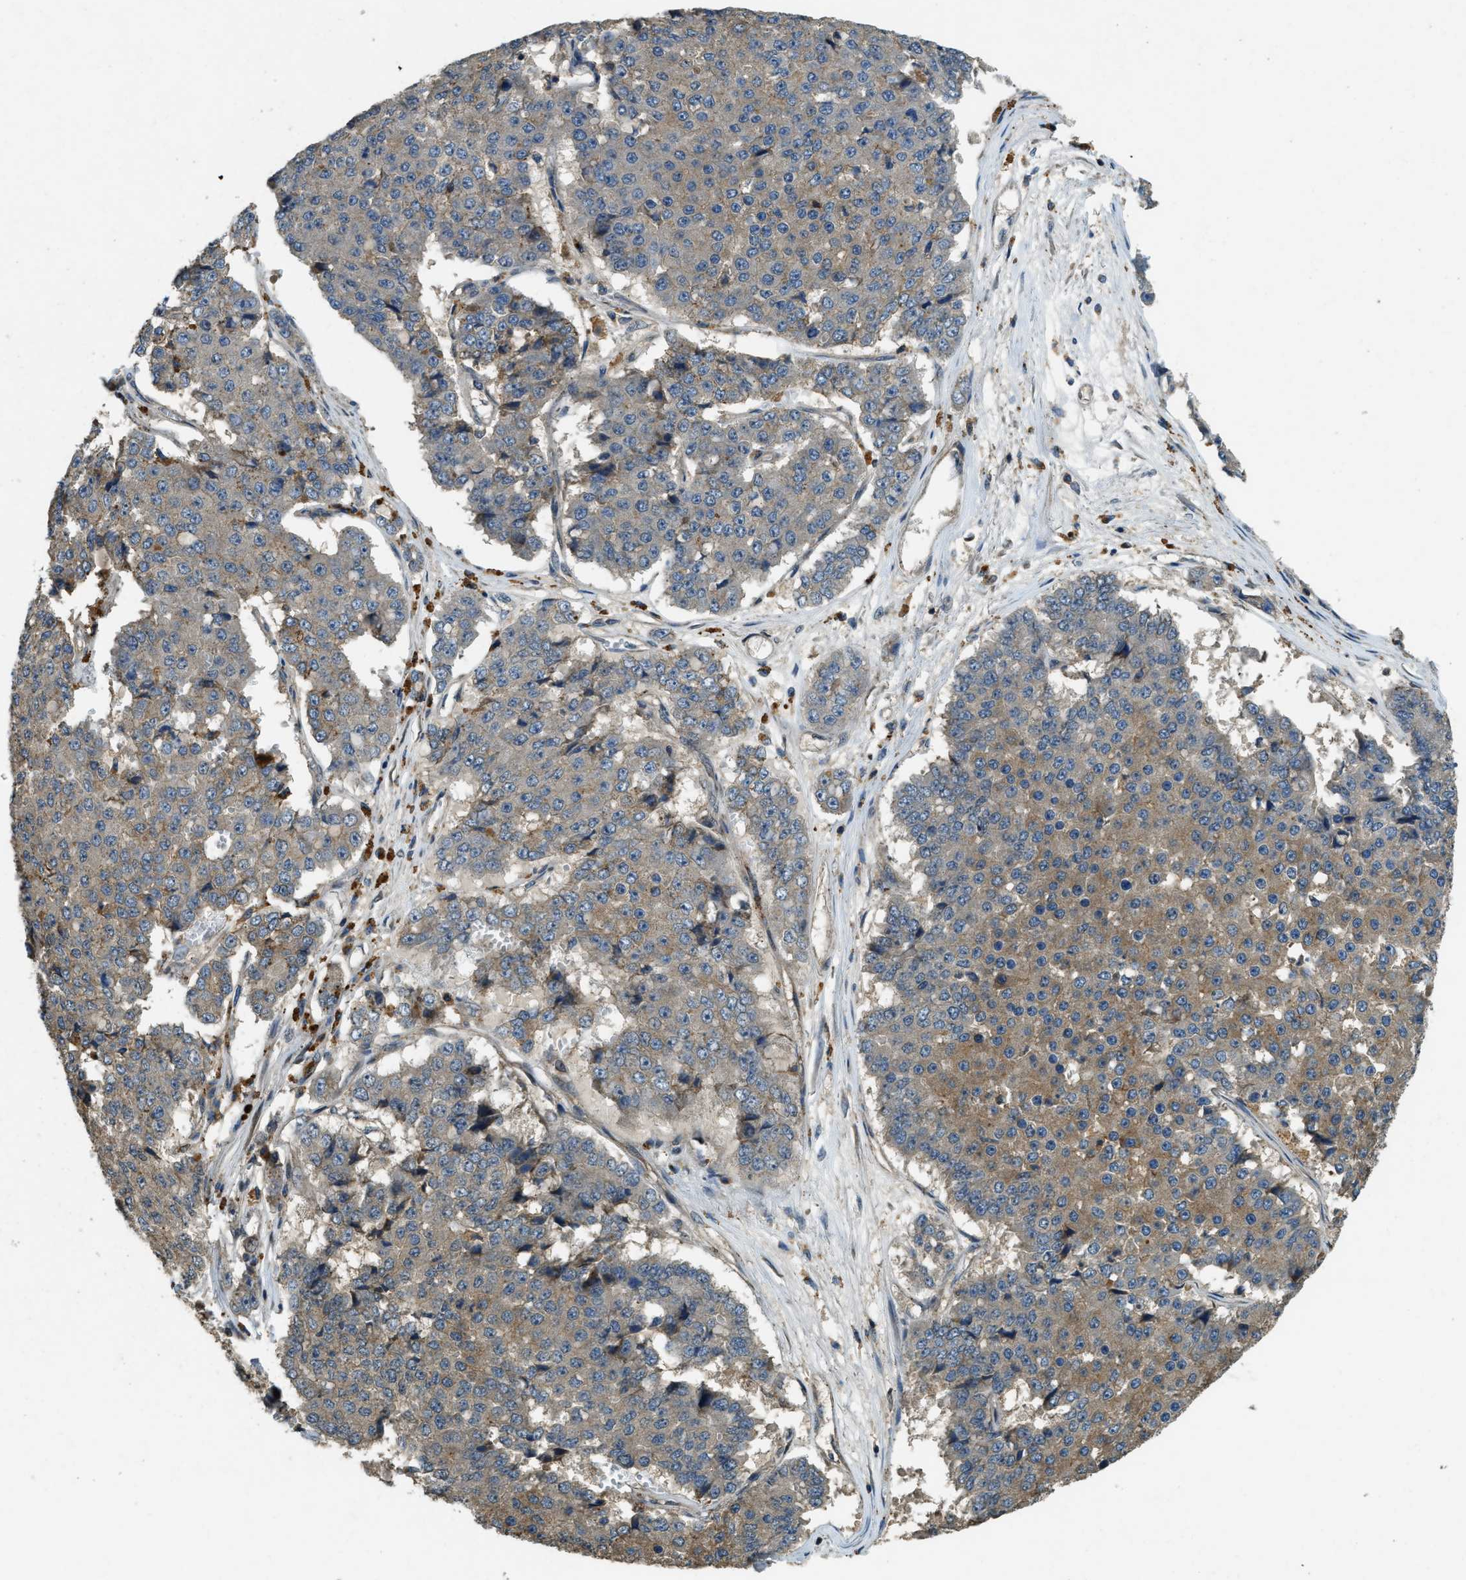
{"staining": {"intensity": "moderate", "quantity": "<25%", "location": "cytoplasmic/membranous"}, "tissue": "pancreatic cancer", "cell_type": "Tumor cells", "image_type": "cancer", "snomed": [{"axis": "morphology", "description": "Adenocarcinoma, NOS"}, {"axis": "topography", "description": "Pancreas"}], "caption": "Protein staining of pancreatic adenocarcinoma tissue demonstrates moderate cytoplasmic/membranous staining in approximately <25% of tumor cells.", "gene": "ATP8B1", "patient": {"sex": "male", "age": 50}}